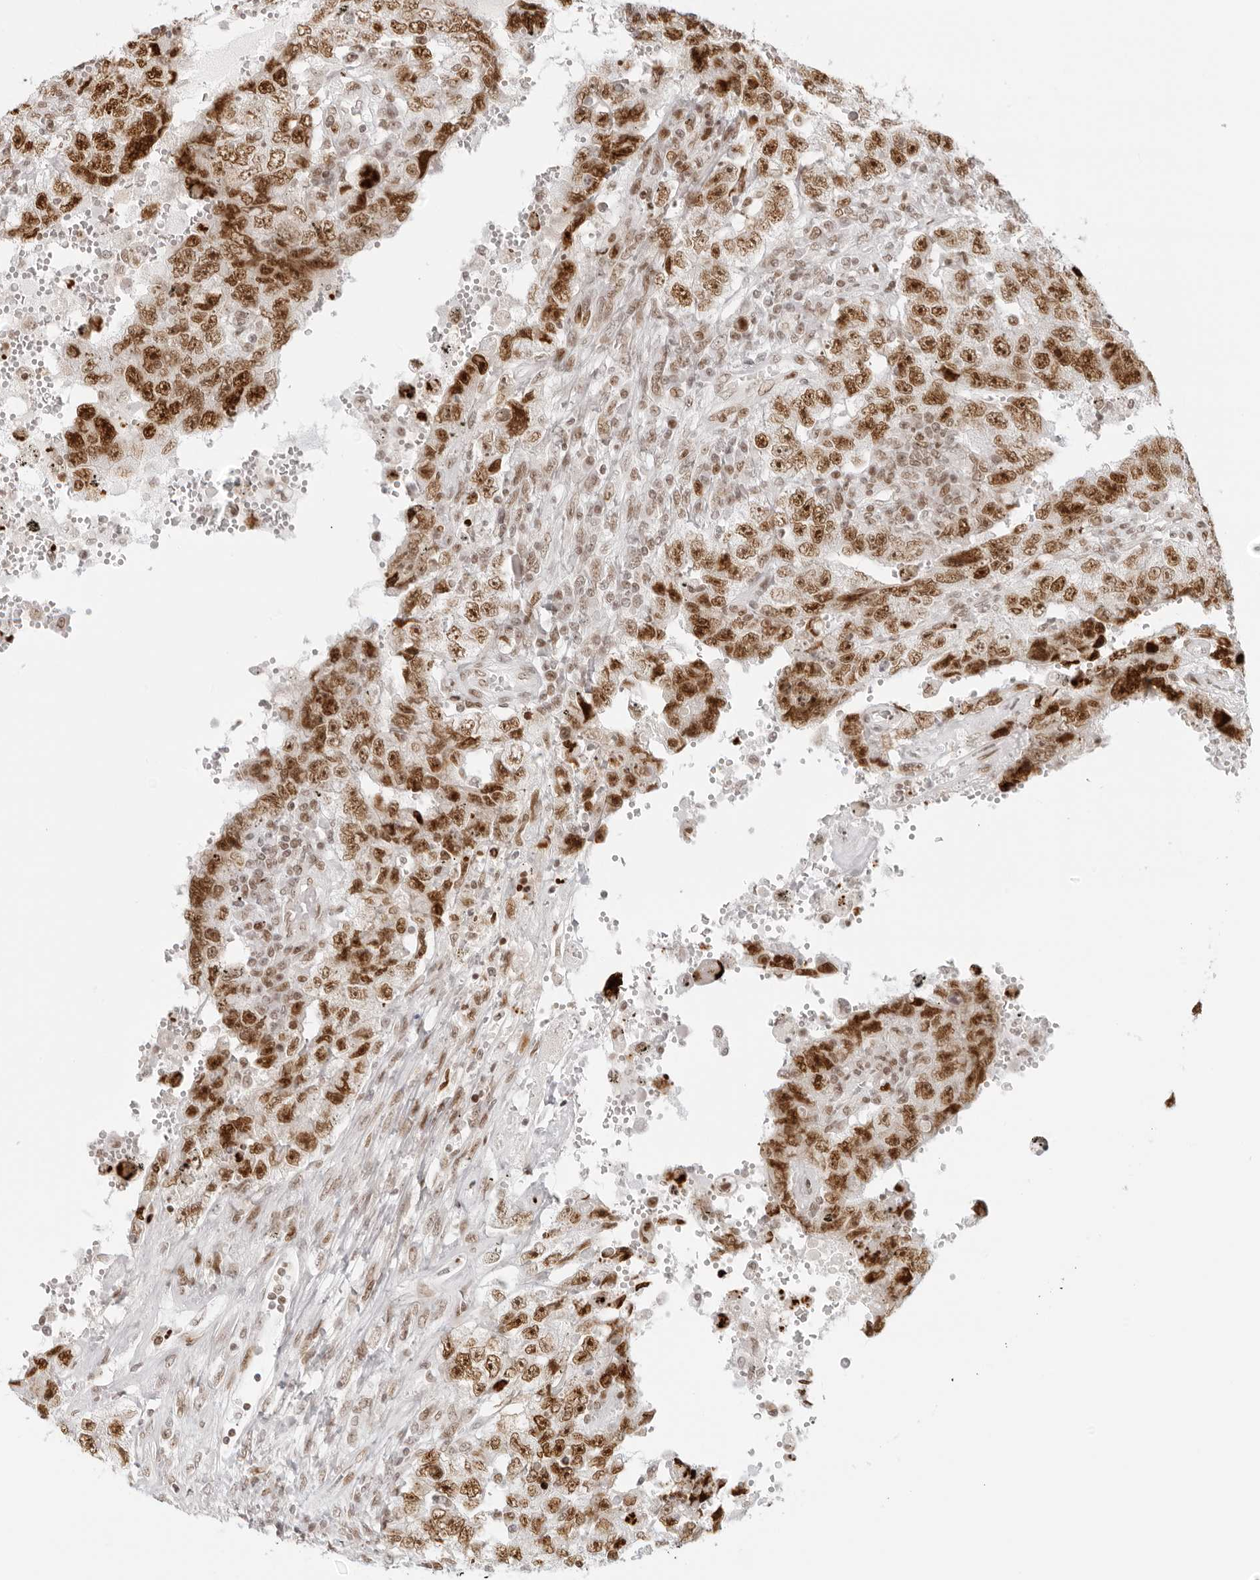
{"staining": {"intensity": "strong", "quantity": ">75%", "location": "nuclear"}, "tissue": "testis cancer", "cell_type": "Tumor cells", "image_type": "cancer", "snomed": [{"axis": "morphology", "description": "Carcinoma, Embryonal, NOS"}, {"axis": "topography", "description": "Testis"}], "caption": "Immunohistochemical staining of testis cancer (embryonal carcinoma) shows high levels of strong nuclear staining in about >75% of tumor cells.", "gene": "RCC1", "patient": {"sex": "male", "age": 26}}